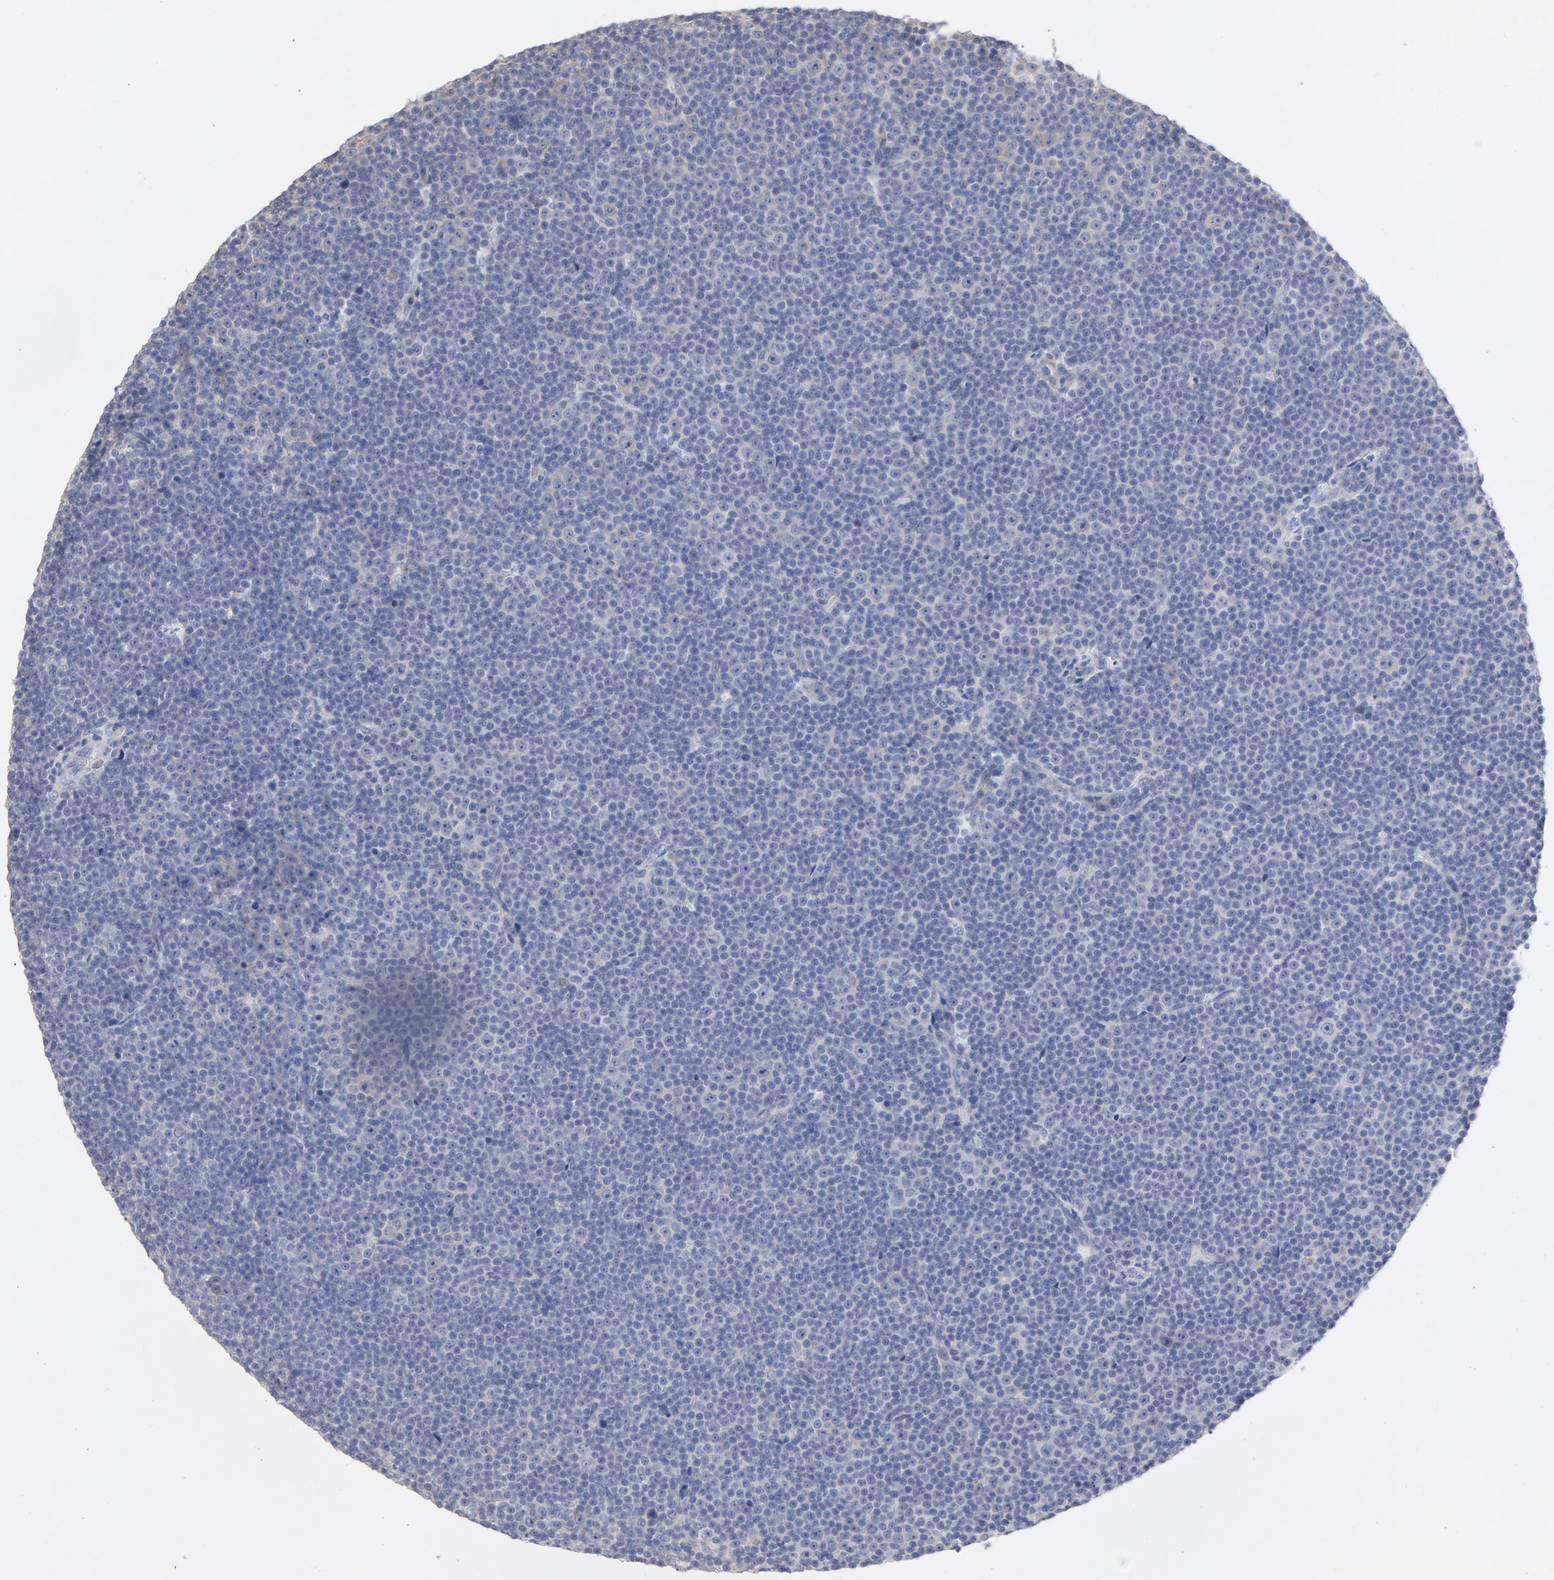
{"staining": {"intensity": "weak", "quantity": "<25%", "location": "cytoplasmic/membranous"}, "tissue": "lymphoma", "cell_type": "Tumor cells", "image_type": "cancer", "snomed": [{"axis": "morphology", "description": "Malignant lymphoma, non-Hodgkin's type, Low grade"}, {"axis": "topography", "description": "Lymph node"}], "caption": "An IHC histopathology image of malignant lymphoma, non-Hodgkin's type (low-grade) is shown. There is no staining in tumor cells of malignant lymphoma, non-Hodgkin's type (low-grade).", "gene": "CPE", "patient": {"sex": "female", "age": 67}}